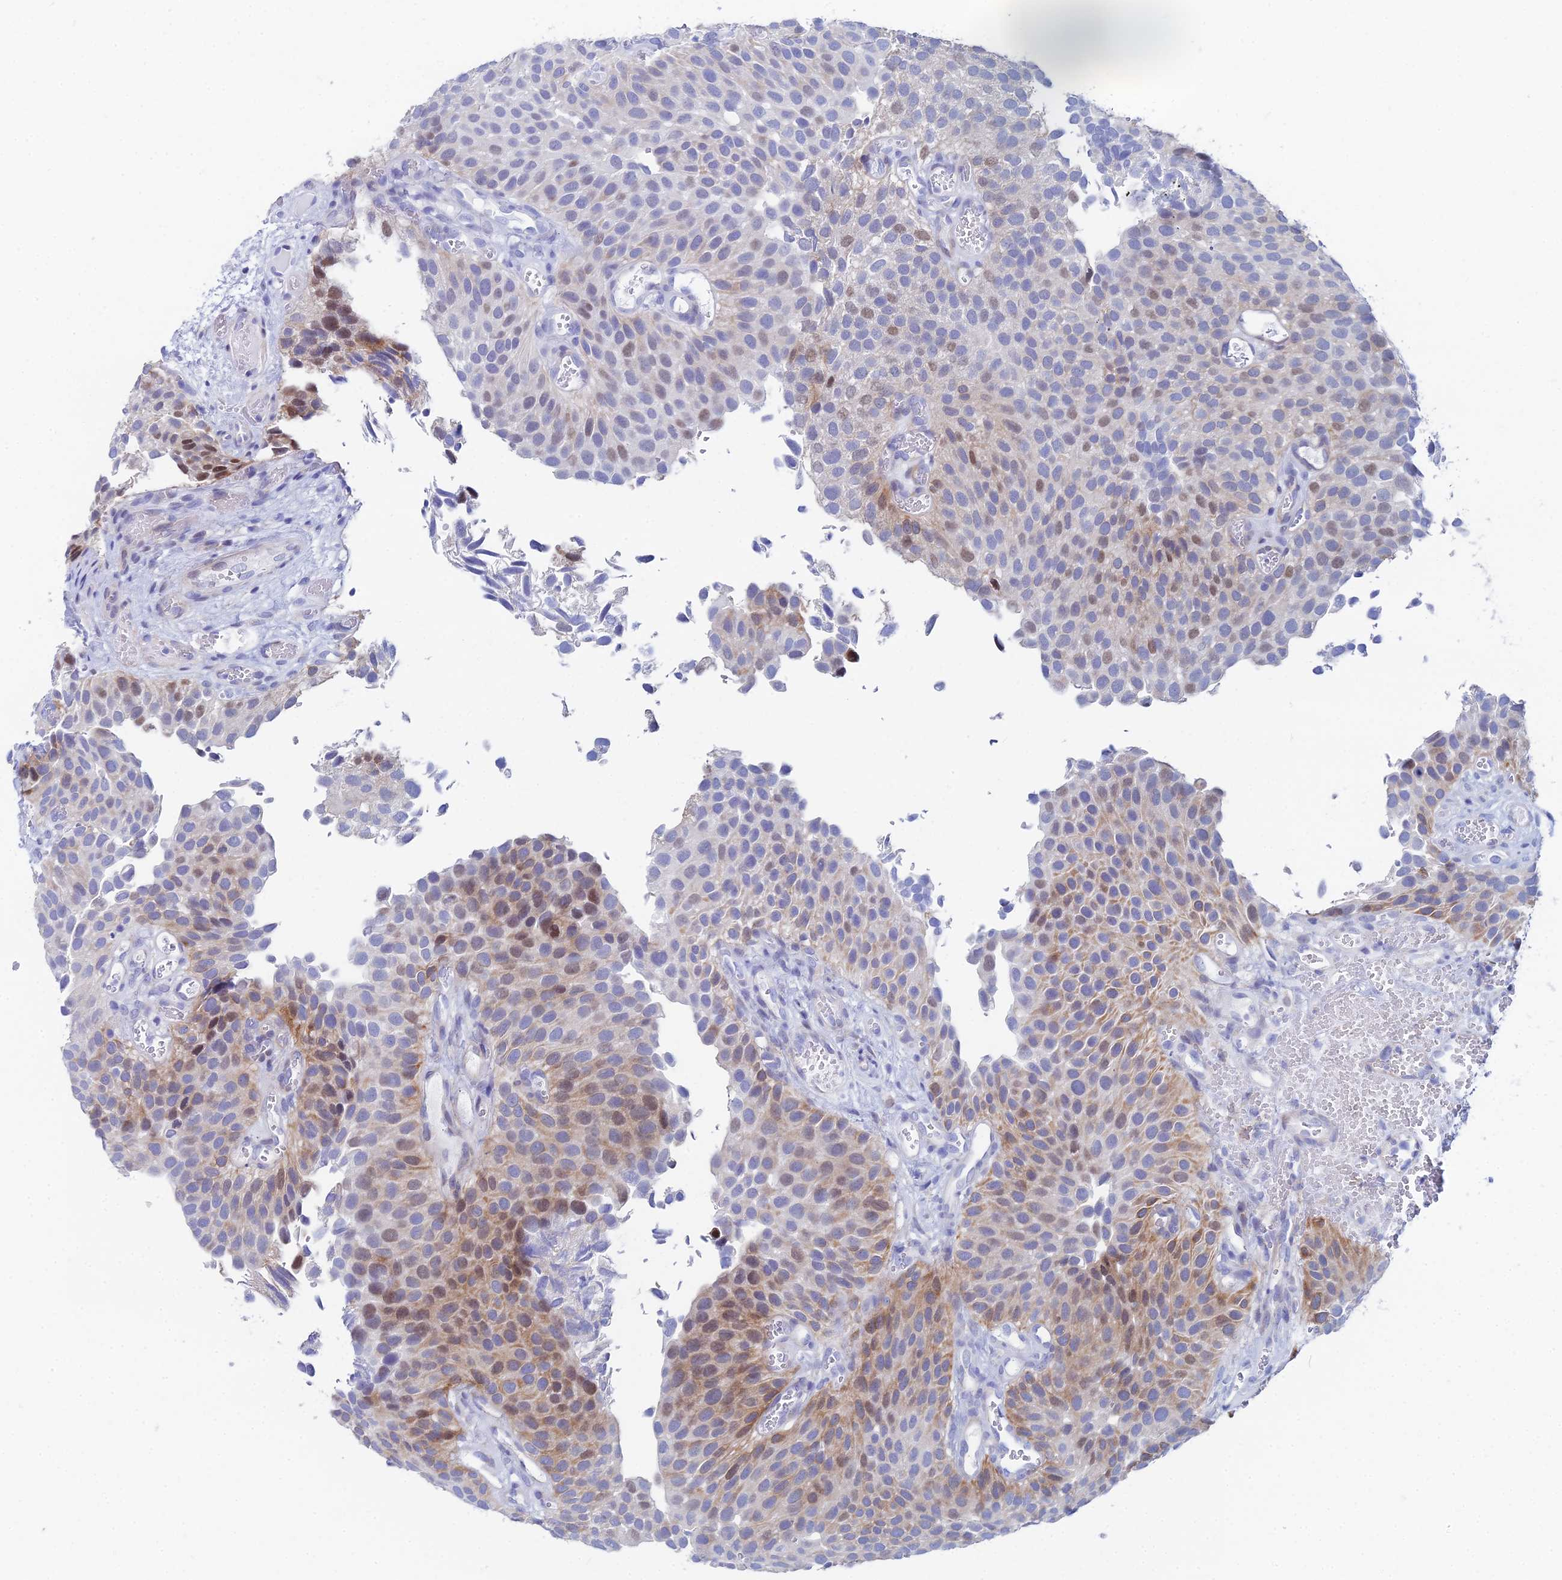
{"staining": {"intensity": "moderate", "quantity": "<25%", "location": "cytoplasmic/membranous,nuclear"}, "tissue": "urothelial cancer", "cell_type": "Tumor cells", "image_type": "cancer", "snomed": [{"axis": "morphology", "description": "Urothelial carcinoma, Low grade"}, {"axis": "topography", "description": "Urinary bladder"}], "caption": "Protein staining displays moderate cytoplasmic/membranous and nuclear positivity in about <25% of tumor cells in urothelial carcinoma (low-grade).", "gene": "HSPA1L", "patient": {"sex": "male", "age": 89}}